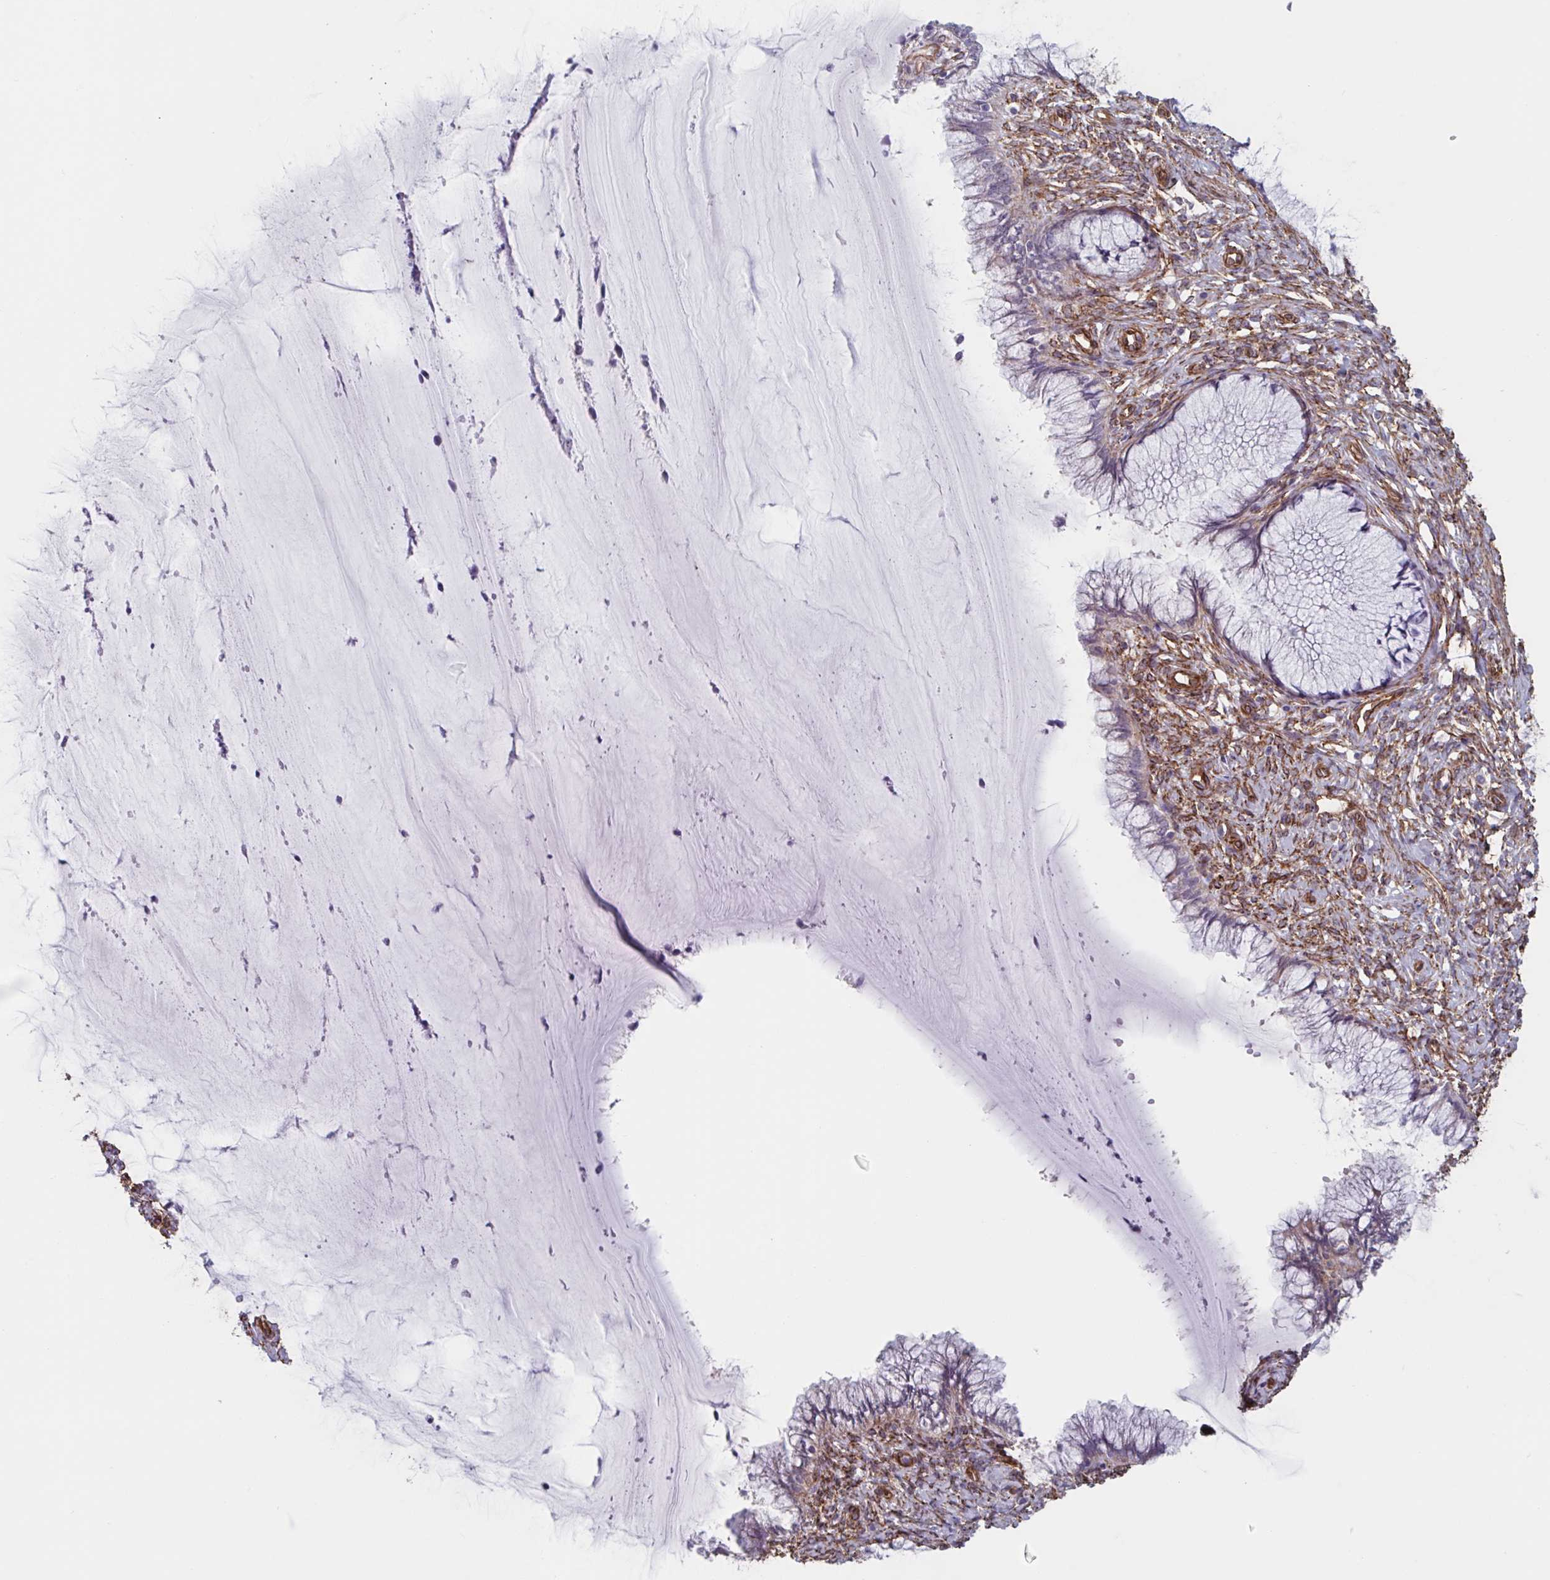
{"staining": {"intensity": "moderate", "quantity": "25%-75%", "location": "cytoplasmic/membranous"}, "tissue": "cervix", "cell_type": "Glandular cells", "image_type": "normal", "snomed": [{"axis": "morphology", "description": "Normal tissue, NOS"}, {"axis": "topography", "description": "Cervix"}], "caption": "The image shows immunohistochemical staining of benign cervix. There is moderate cytoplasmic/membranous staining is identified in approximately 25%-75% of glandular cells.", "gene": "CITED4", "patient": {"sex": "female", "age": 37}}